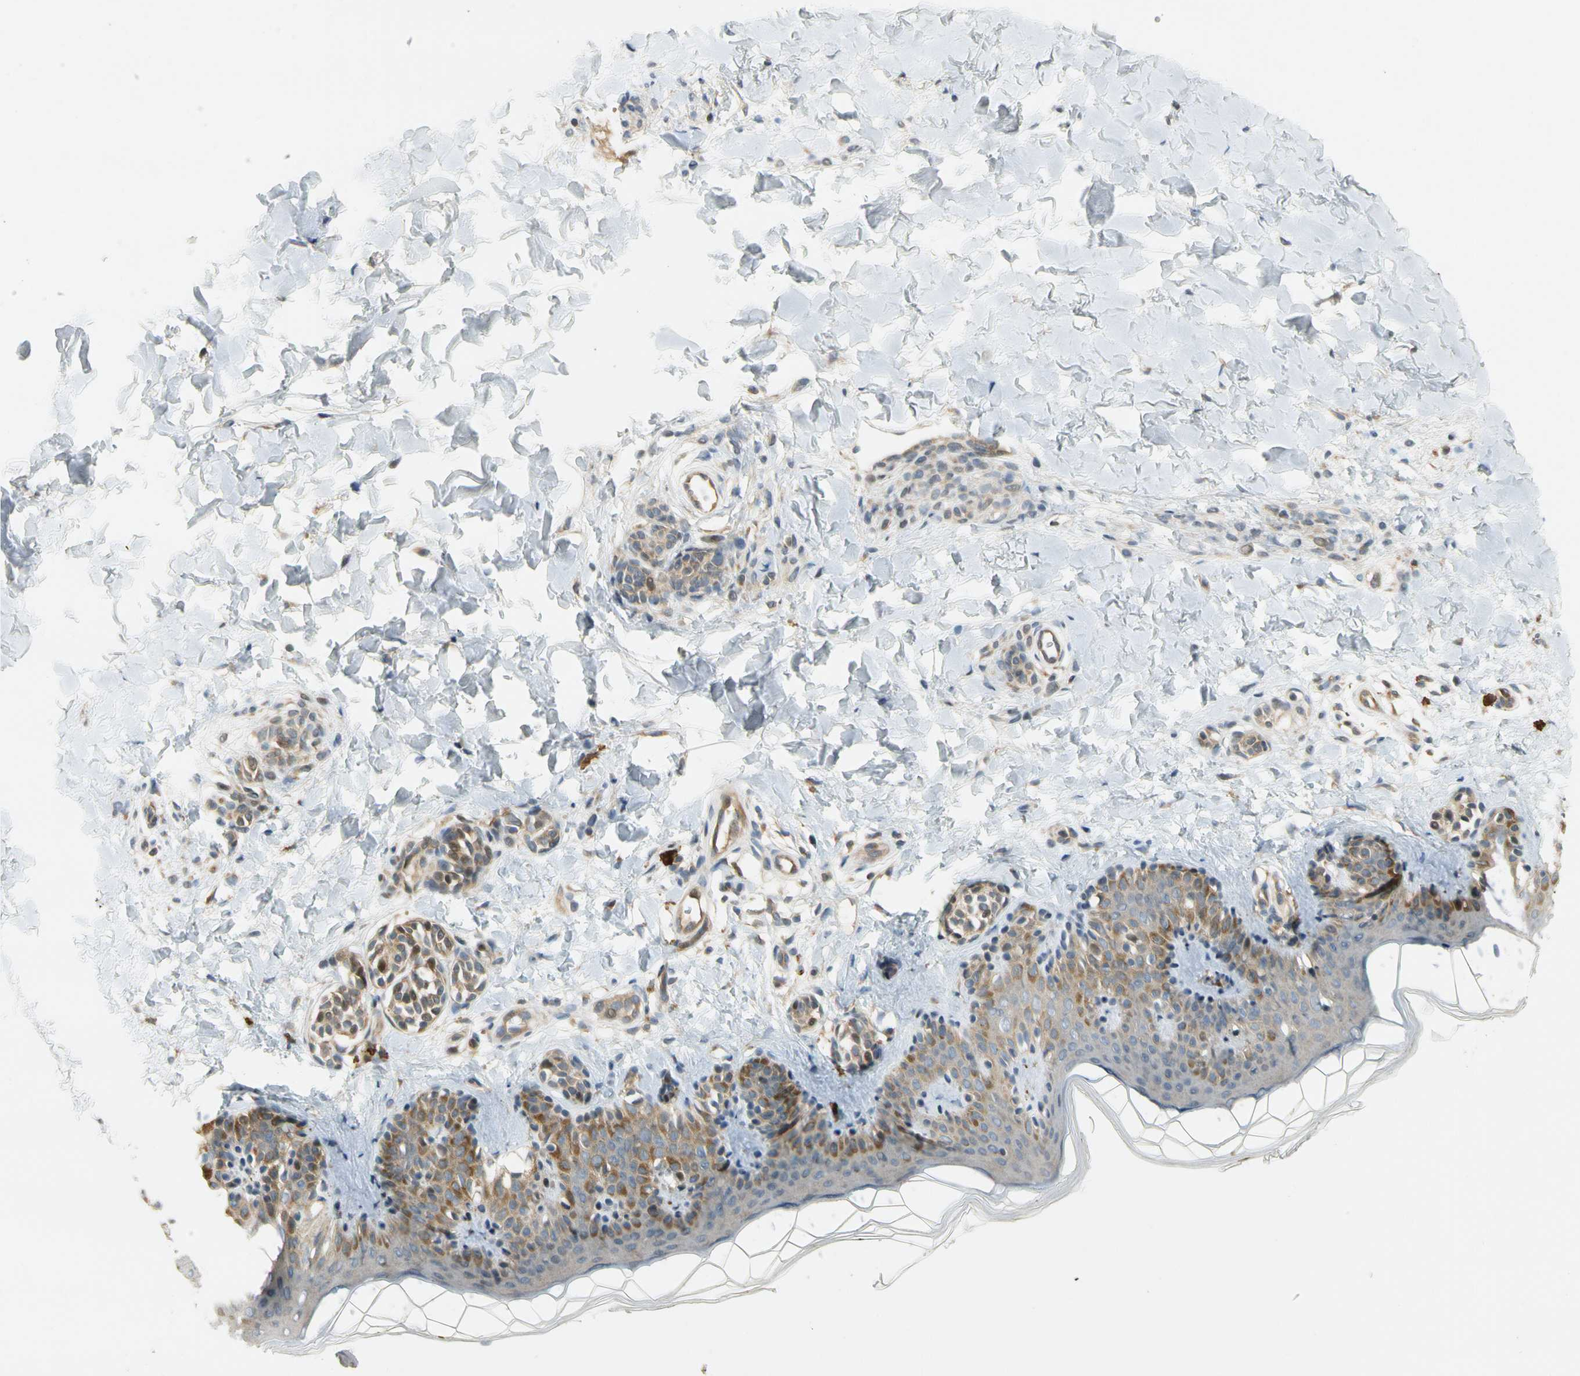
{"staining": {"intensity": "weak", "quantity": "<25%", "location": "cytoplasmic/membranous"}, "tissue": "skin", "cell_type": "Fibroblasts", "image_type": "normal", "snomed": [{"axis": "morphology", "description": "Normal tissue, NOS"}, {"axis": "topography", "description": "Skin"}], "caption": "The immunohistochemistry histopathology image has no significant positivity in fibroblasts of skin.", "gene": "GATD1", "patient": {"sex": "male", "age": 16}}